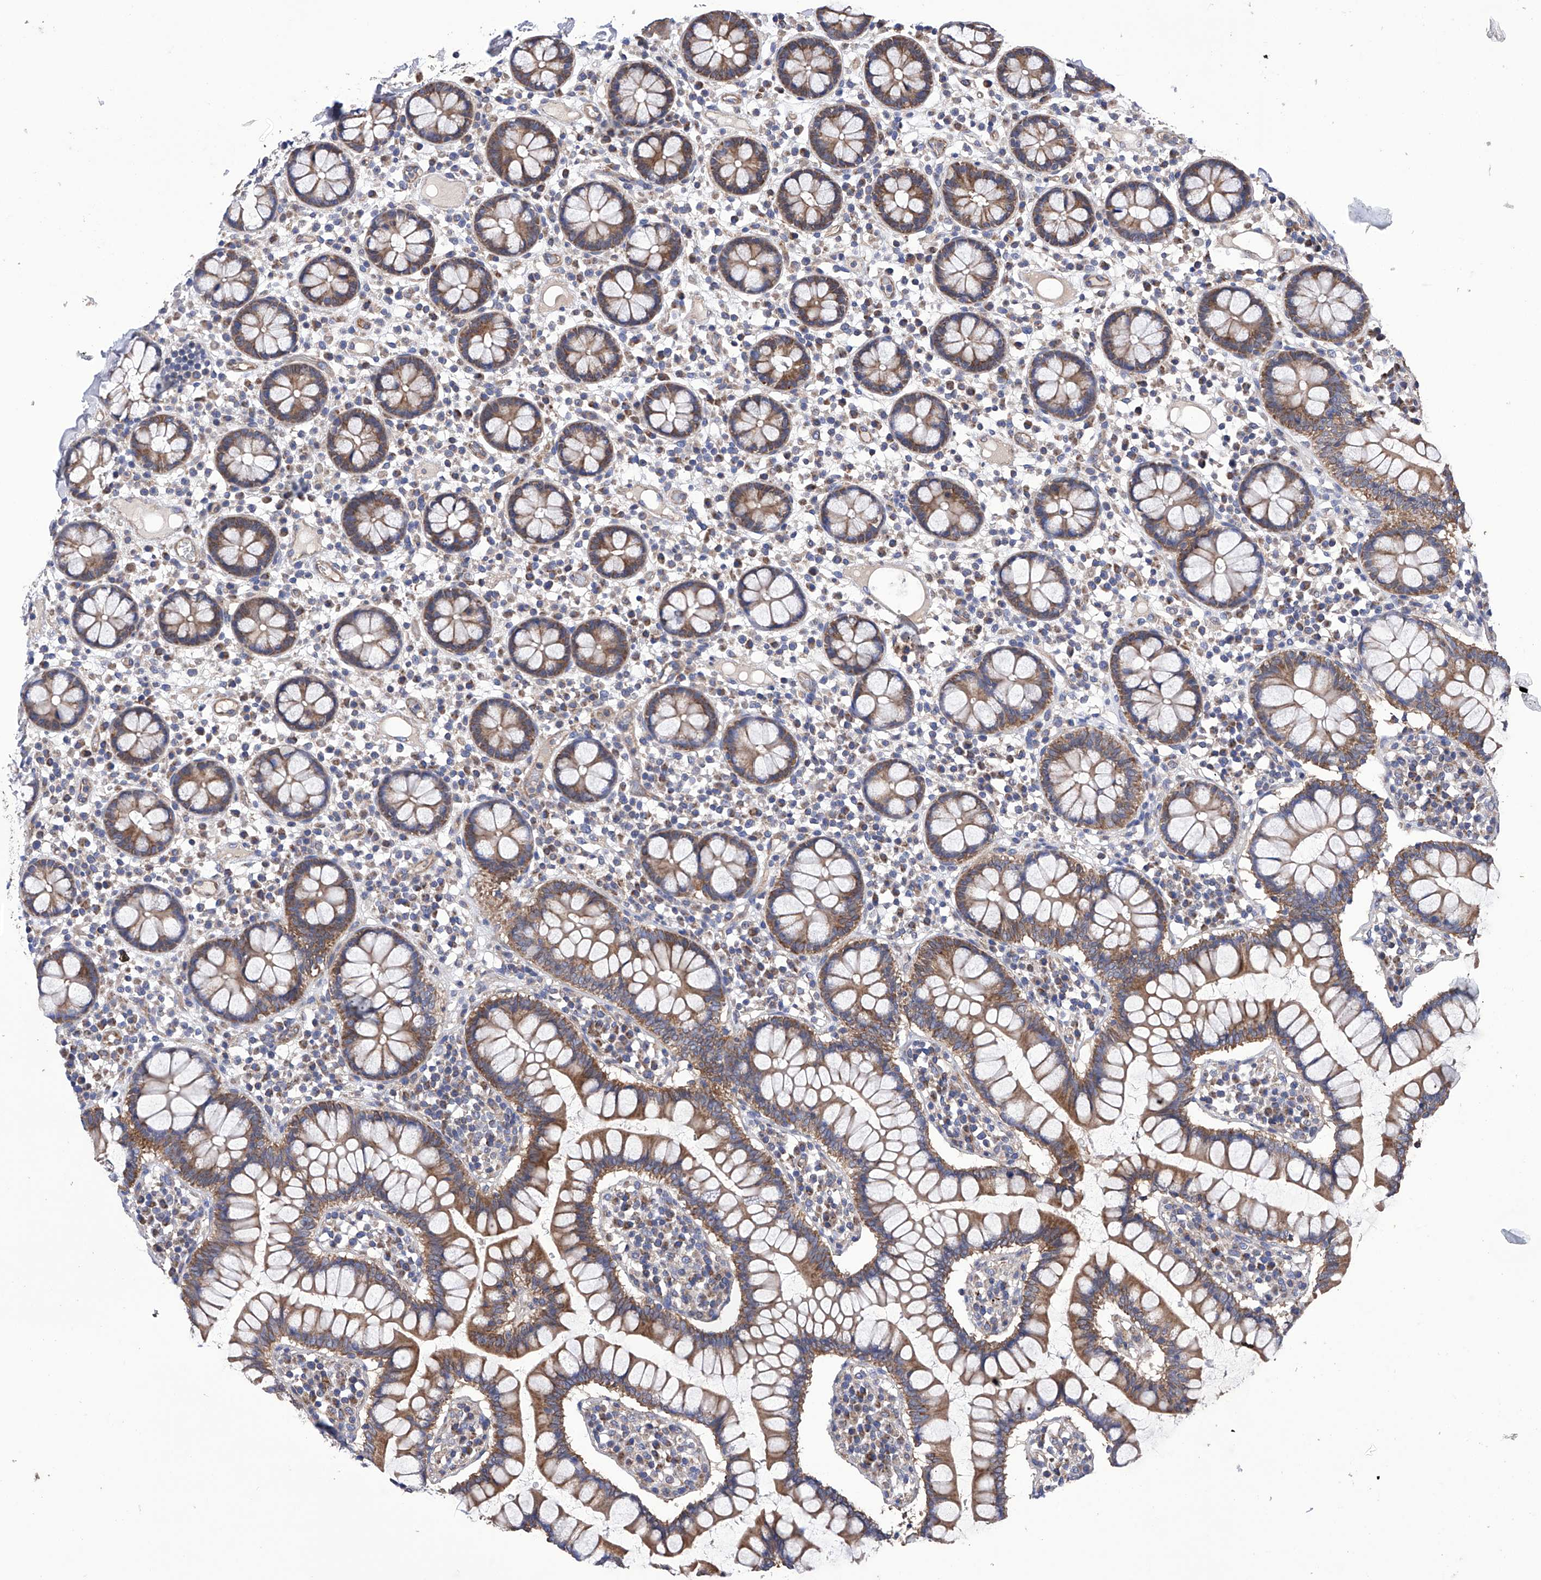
{"staining": {"intensity": "weak", "quantity": "25%-75%", "location": "cytoplasmic/membranous"}, "tissue": "colon", "cell_type": "Endothelial cells", "image_type": "normal", "snomed": [{"axis": "morphology", "description": "Normal tissue, NOS"}, {"axis": "topography", "description": "Colon"}], "caption": "A high-resolution photomicrograph shows immunohistochemistry staining of normal colon, which shows weak cytoplasmic/membranous positivity in approximately 25%-75% of endothelial cells.", "gene": "EFCAB2", "patient": {"sex": "female", "age": 79}}